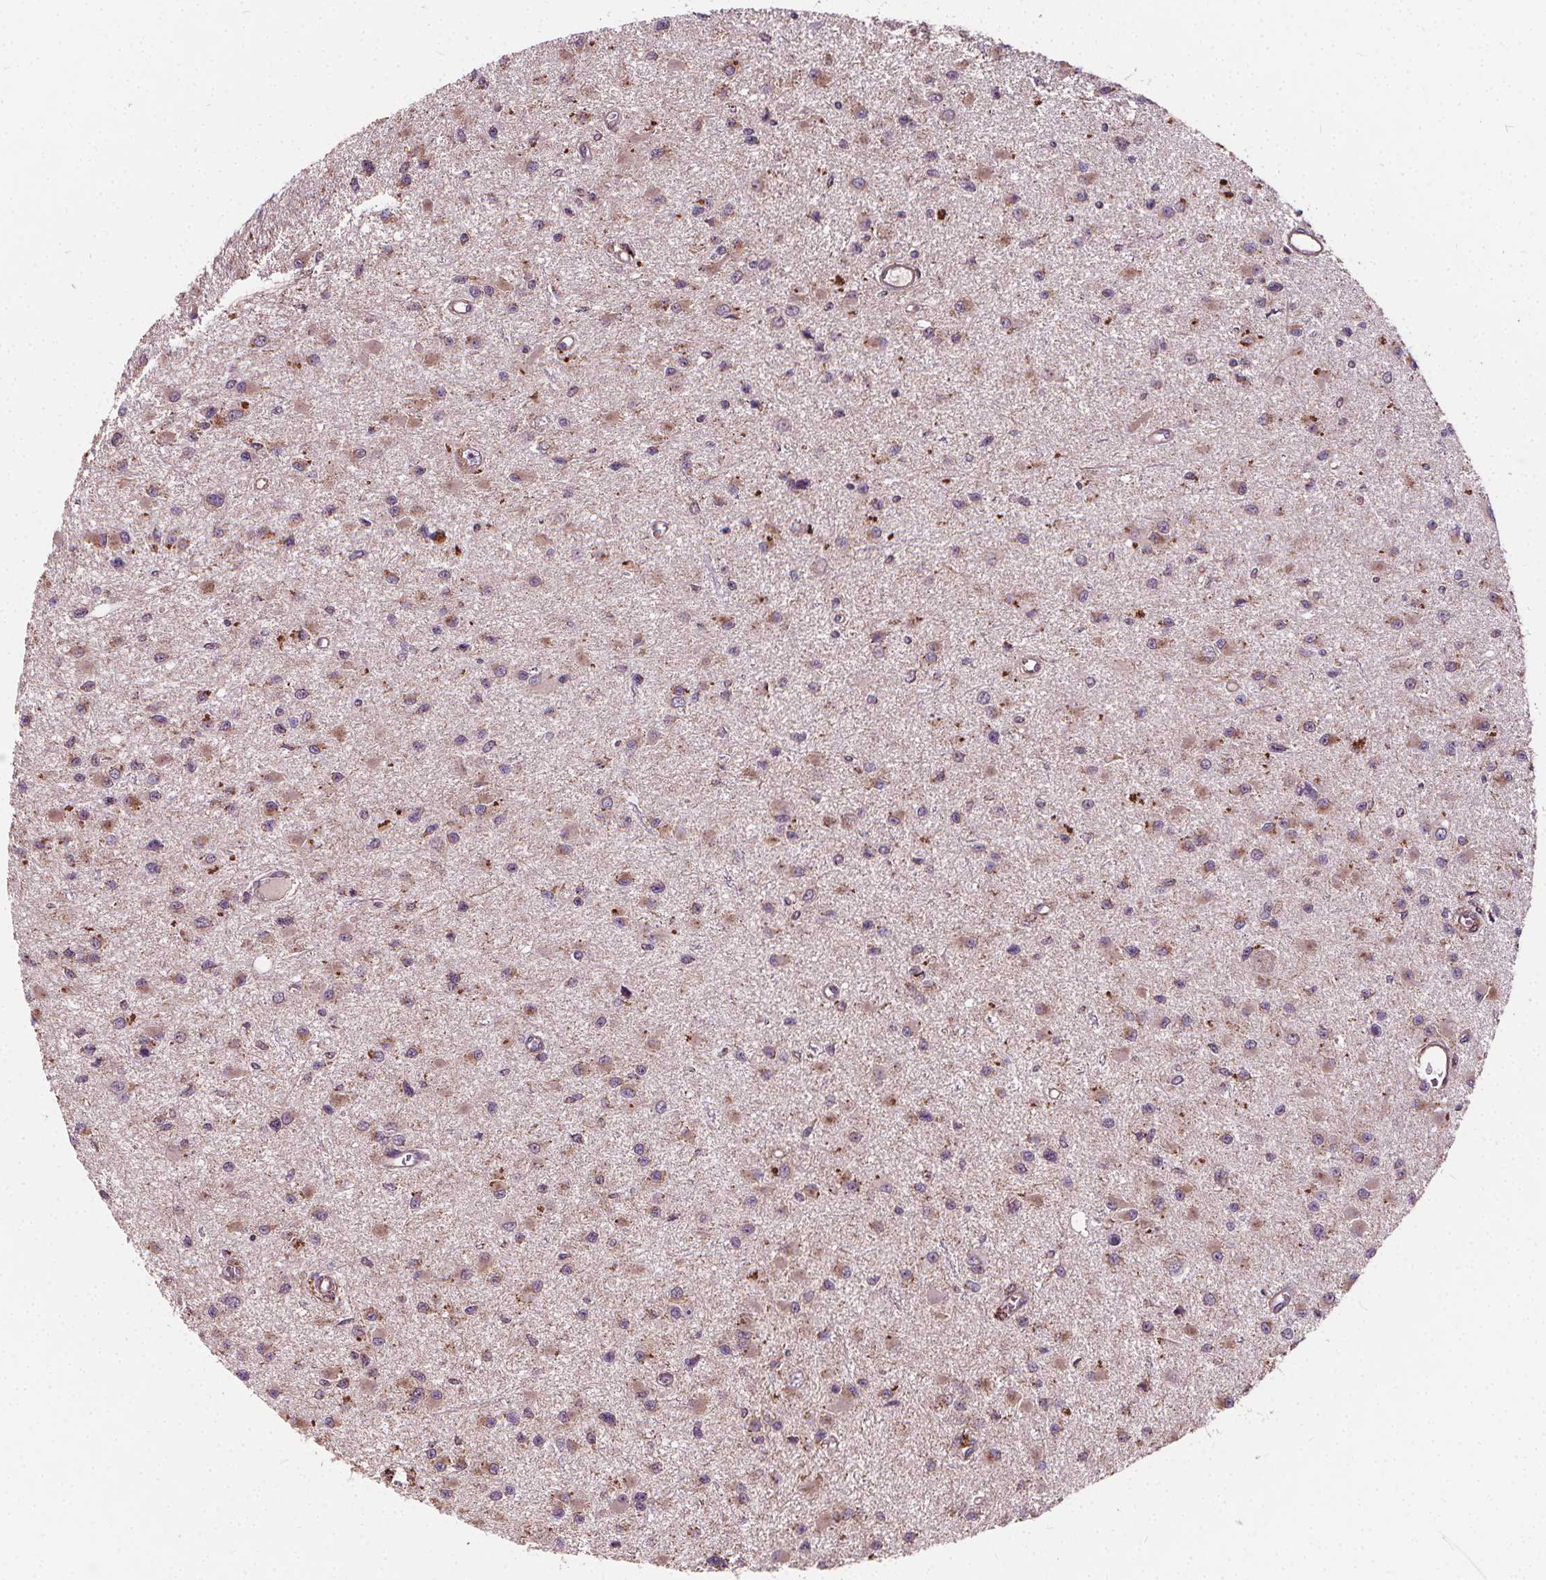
{"staining": {"intensity": "weak", "quantity": ">75%", "location": "cytoplasmic/membranous"}, "tissue": "glioma", "cell_type": "Tumor cells", "image_type": "cancer", "snomed": [{"axis": "morphology", "description": "Glioma, malignant, High grade"}, {"axis": "topography", "description": "Brain"}], "caption": "Immunohistochemistry (IHC) (DAB) staining of glioma reveals weak cytoplasmic/membranous protein expression in about >75% of tumor cells.", "gene": "ORAI2", "patient": {"sex": "male", "age": 54}}